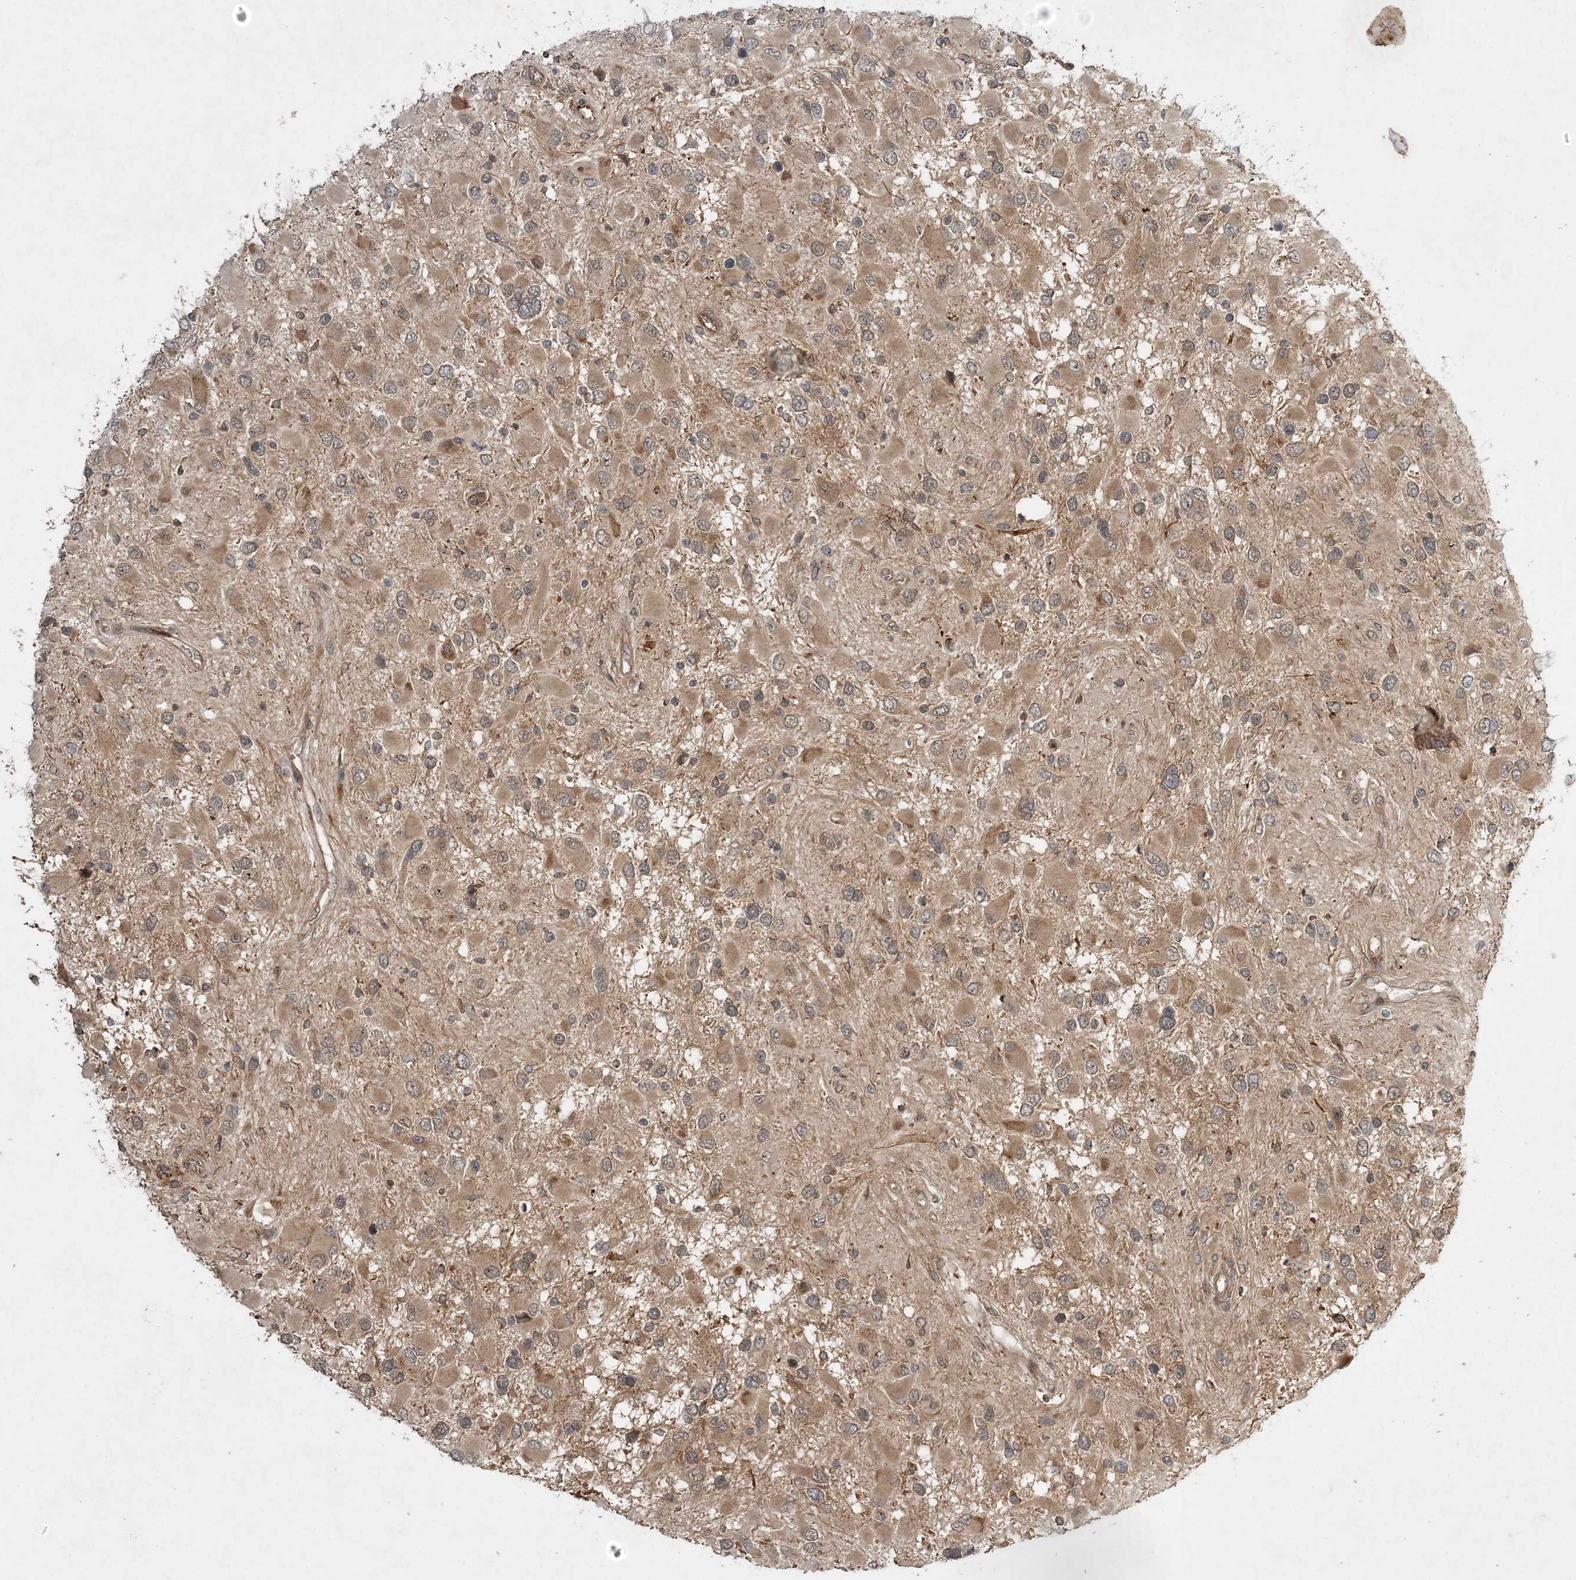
{"staining": {"intensity": "weak", "quantity": "25%-75%", "location": "cytoplasmic/membranous"}, "tissue": "glioma", "cell_type": "Tumor cells", "image_type": "cancer", "snomed": [{"axis": "morphology", "description": "Glioma, malignant, High grade"}, {"axis": "topography", "description": "Brain"}], "caption": "An image of glioma stained for a protein shows weak cytoplasmic/membranous brown staining in tumor cells. (DAB IHC with brightfield microscopy, high magnification).", "gene": "UBTD2", "patient": {"sex": "male", "age": 53}}